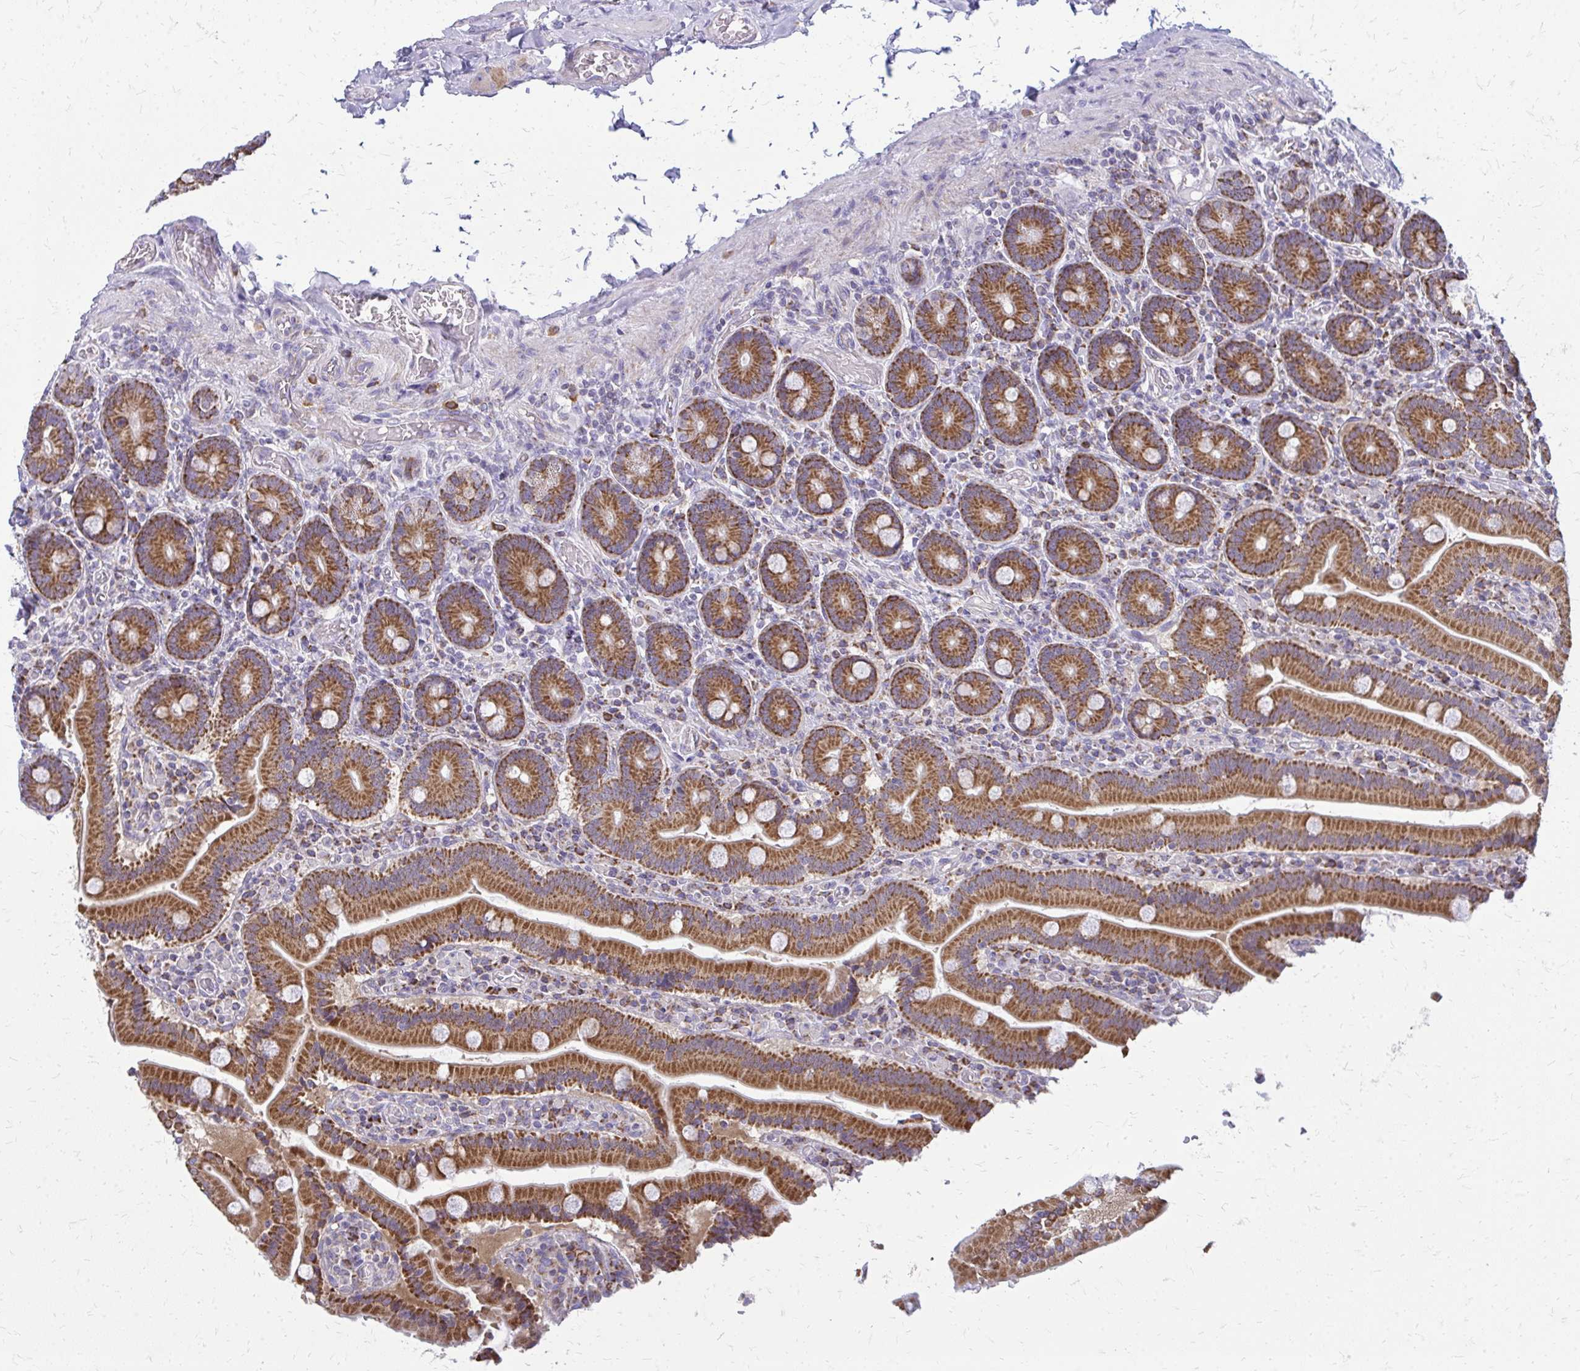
{"staining": {"intensity": "strong", "quantity": ">75%", "location": "cytoplasmic/membranous"}, "tissue": "duodenum", "cell_type": "Glandular cells", "image_type": "normal", "snomed": [{"axis": "morphology", "description": "Normal tissue, NOS"}, {"axis": "topography", "description": "Duodenum"}], "caption": "Strong cytoplasmic/membranous protein positivity is present in approximately >75% of glandular cells in duodenum. Immunohistochemistry (ihc) stains the protein of interest in brown and the nuclei are stained blue.", "gene": "IFIT1", "patient": {"sex": "female", "age": 62}}